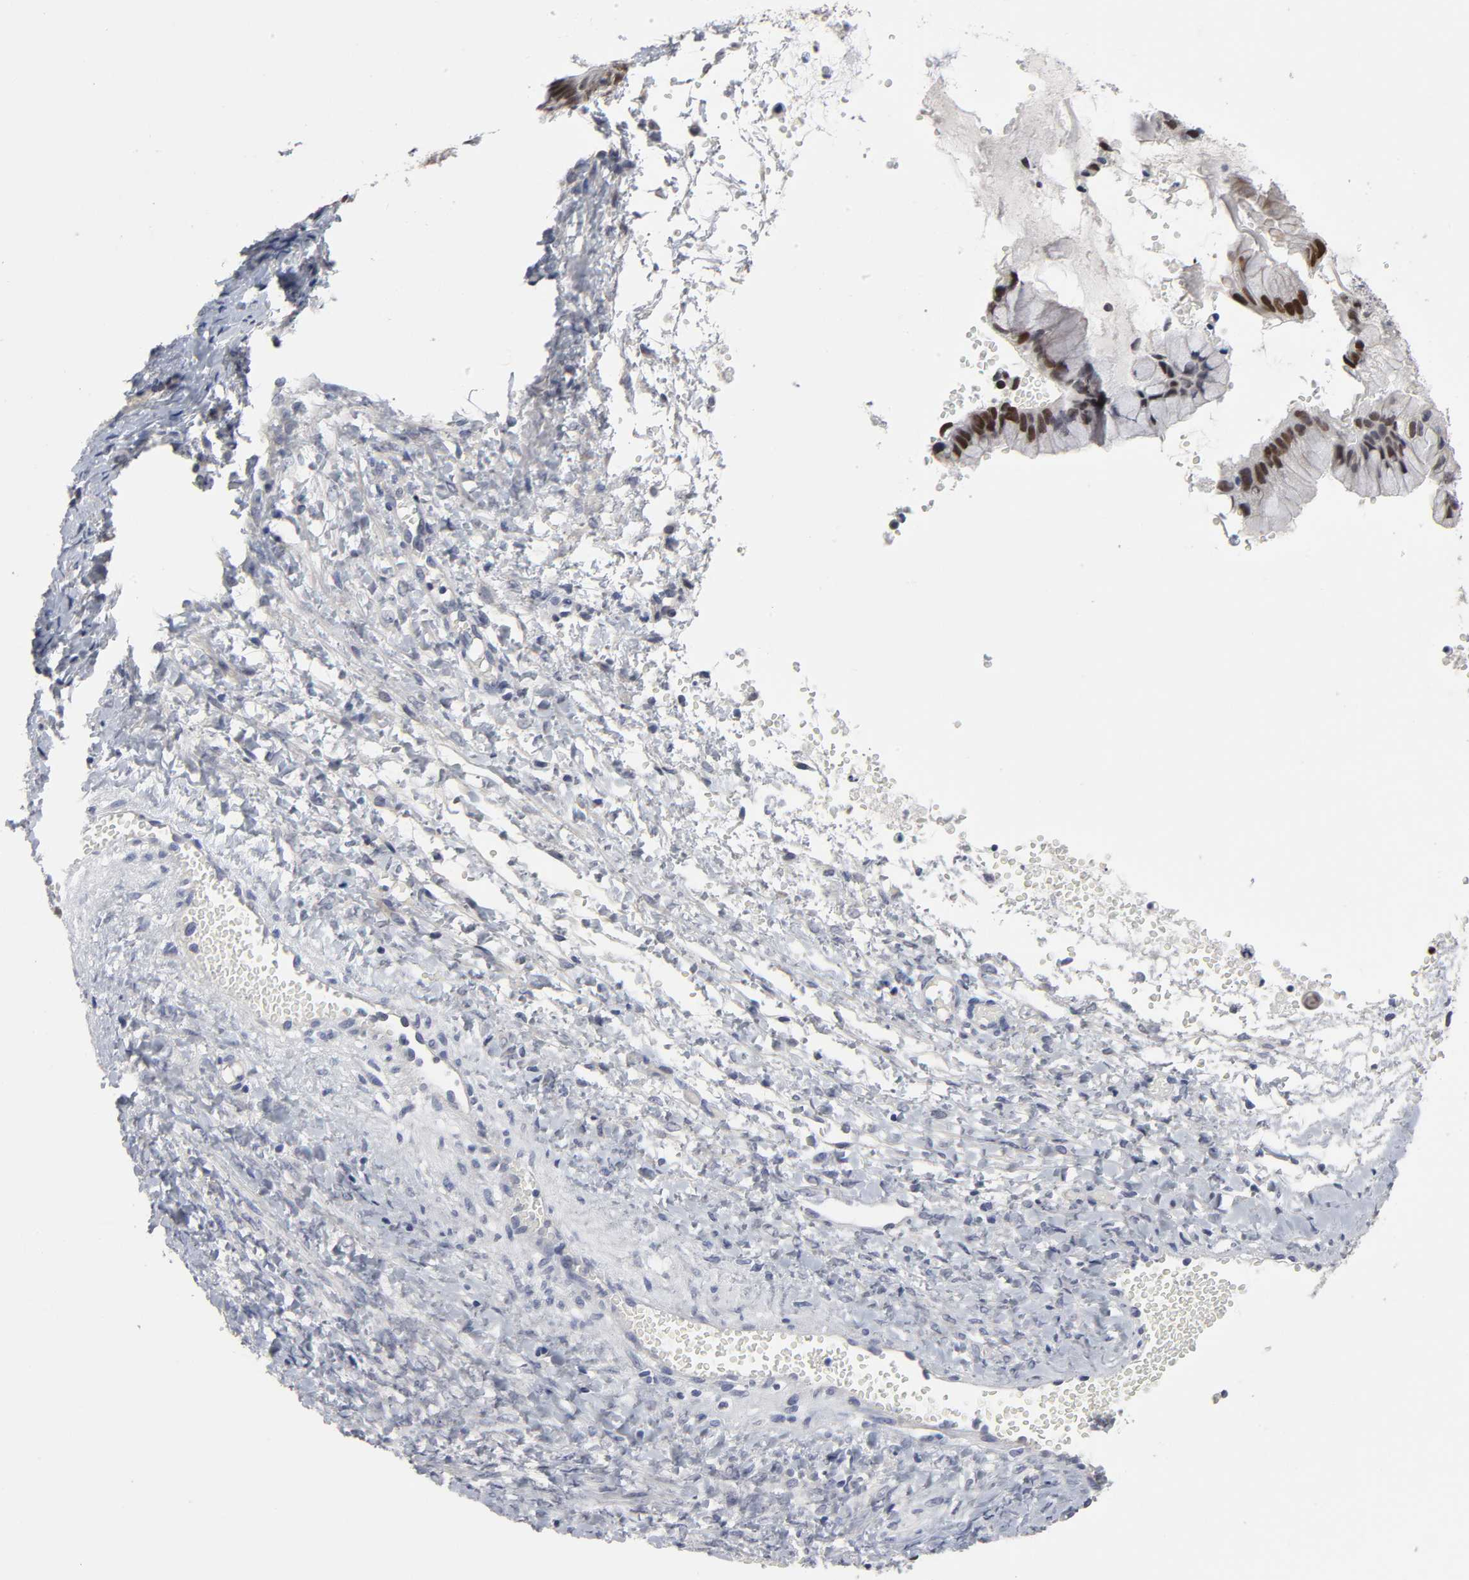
{"staining": {"intensity": "strong", "quantity": ">75%", "location": "nuclear"}, "tissue": "ovarian cancer", "cell_type": "Tumor cells", "image_type": "cancer", "snomed": [{"axis": "morphology", "description": "Cystadenocarcinoma, mucinous, NOS"}, {"axis": "topography", "description": "Ovary"}], "caption": "A histopathology image of human ovarian cancer stained for a protein exhibits strong nuclear brown staining in tumor cells. (brown staining indicates protein expression, while blue staining denotes nuclei).", "gene": "HNF4A", "patient": {"sex": "female", "age": 36}}